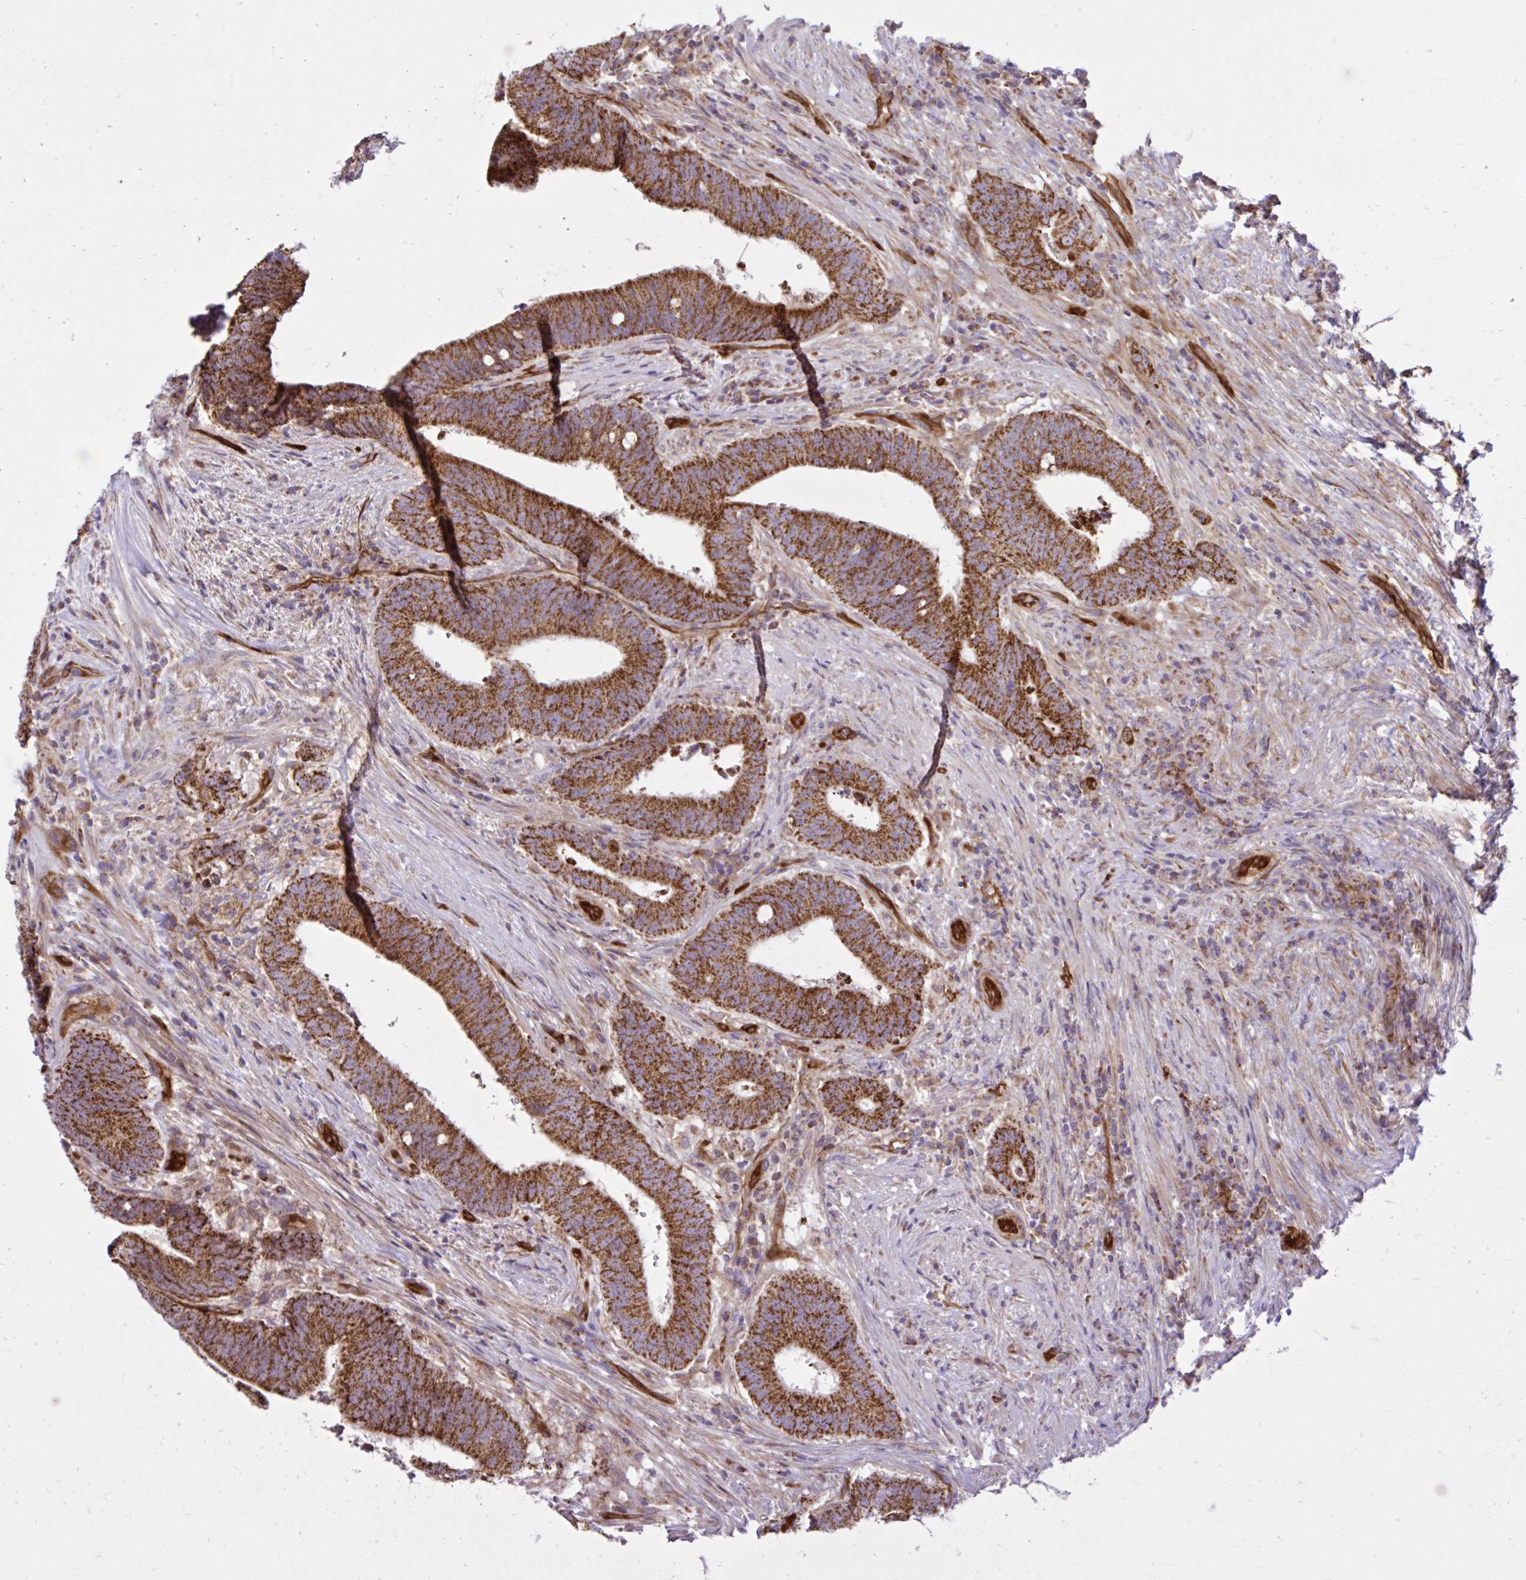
{"staining": {"intensity": "strong", "quantity": ">75%", "location": "cytoplasmic/membranous"}, "tissue": "colorectal cancer", "cell_type": "Tumor cells", "image_type": "cancer", "snomed": [{"axis": "morphology", "description": "Adenocarcinoma, NOS"}, {"axis": "topography", "description": "Colon"}], "caption": "IHC (DAB (3,3'-diaminobenzidine)) staining of colorectal cancer demonstrates strong cytoplasmic/membranous protein expression in about >75% of tumor cells.", "gene": "LIMS1", "patient": {"sex": "female", "age": 43}}